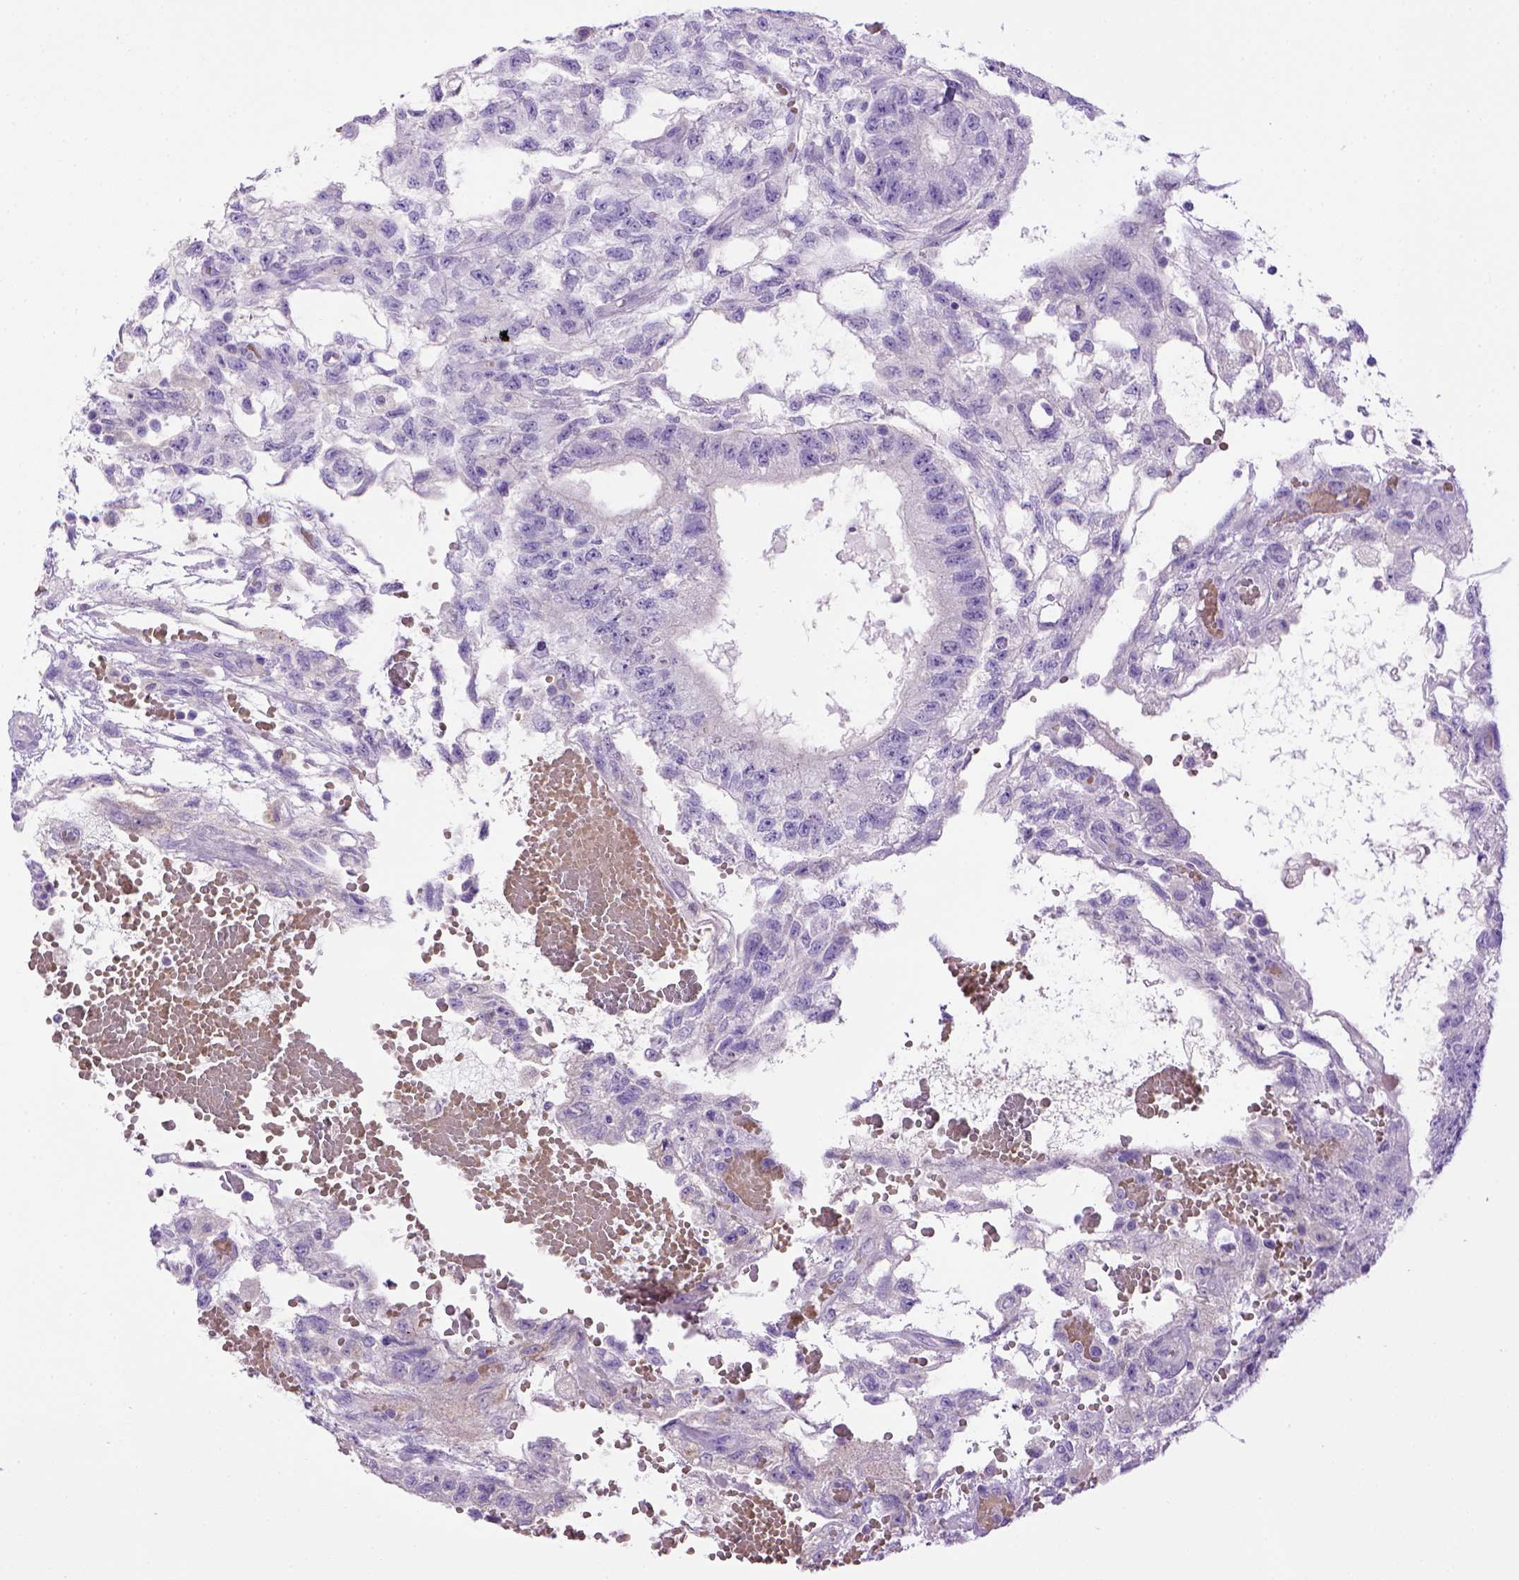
{"staining": {"intensity": "negative", "quantity": "none", "location": "none"}, "tissue": "testis cancer", "cell_type": "Tumor cells", "image_type": "cancer", "snomed": [{"axis": "morphology", "description": "Carcinoma, Embryonal, NOS"}, {"axis": "topography", "description": "Testis"}], "caption": "An immunohistochemistry image of testis cancer (embryonal carcinoma) is shown. There is no staining in tumor cells of testis cancer (embryonal carcinoma).", "gene": "BAAT", "patient": {"sex": "male", "age": 32}}